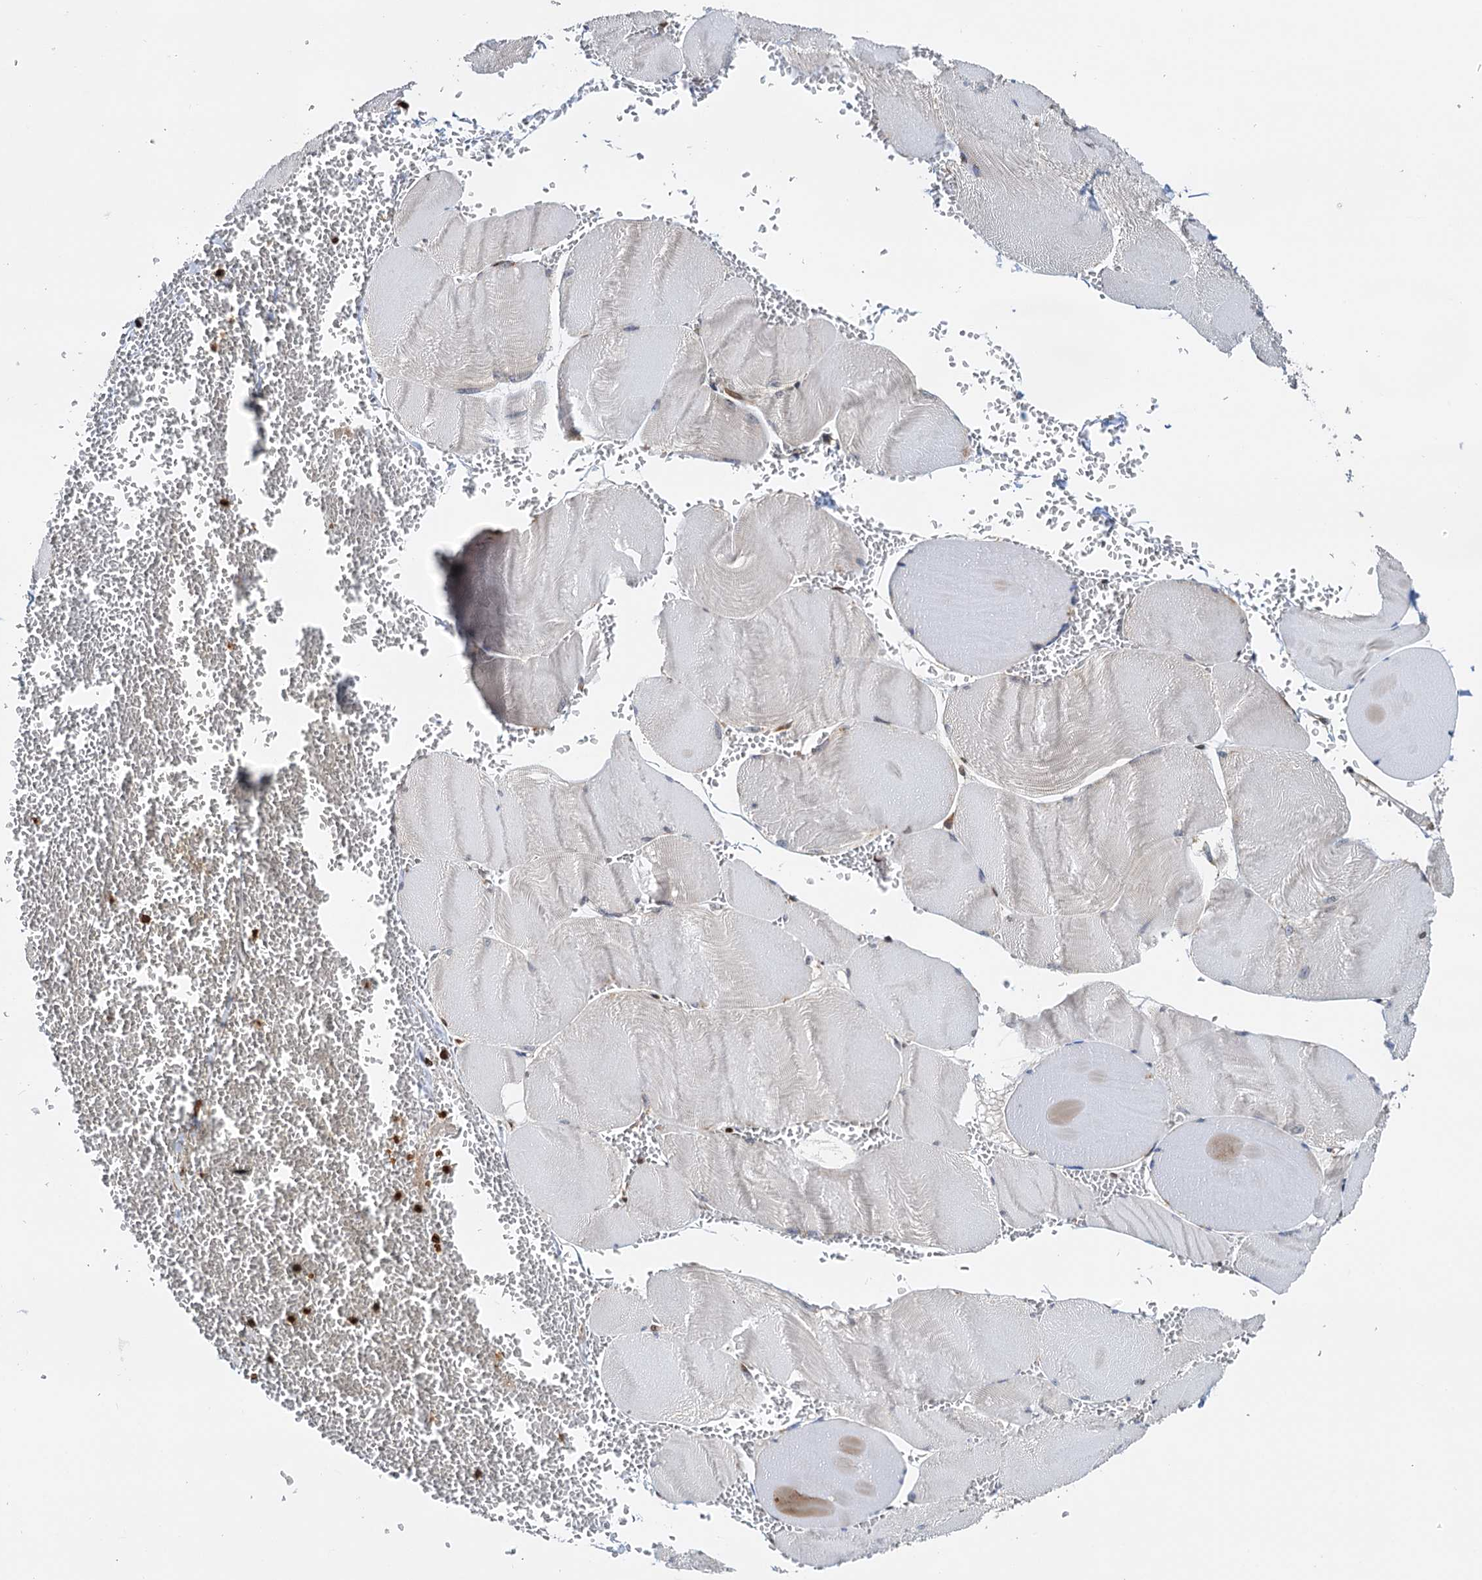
{"staining": {"intensity": "moderate", "quantity": "<25%", "location": "nuclear"}, "tissue": "skeletal muscle", "cell_type": "Myocytes", "image_type": "normal", "snomed": [{"axis": "morphology", "description": "Normal tissue, NOS"}, {"axis": "morphology", "description": "Basal cell carcinoma"}, {"axis": "topography", "description": "Skeletal muscle"}], "caption": "IHC (DAB (3,3'-diaminobenzidine)) staining of normal skeletal muscle displays moderate nuclear protein staining in approximately <25% of myocytes.", "gene": "ZC3H13", "patient": {"sex": "female", "age": 64}}